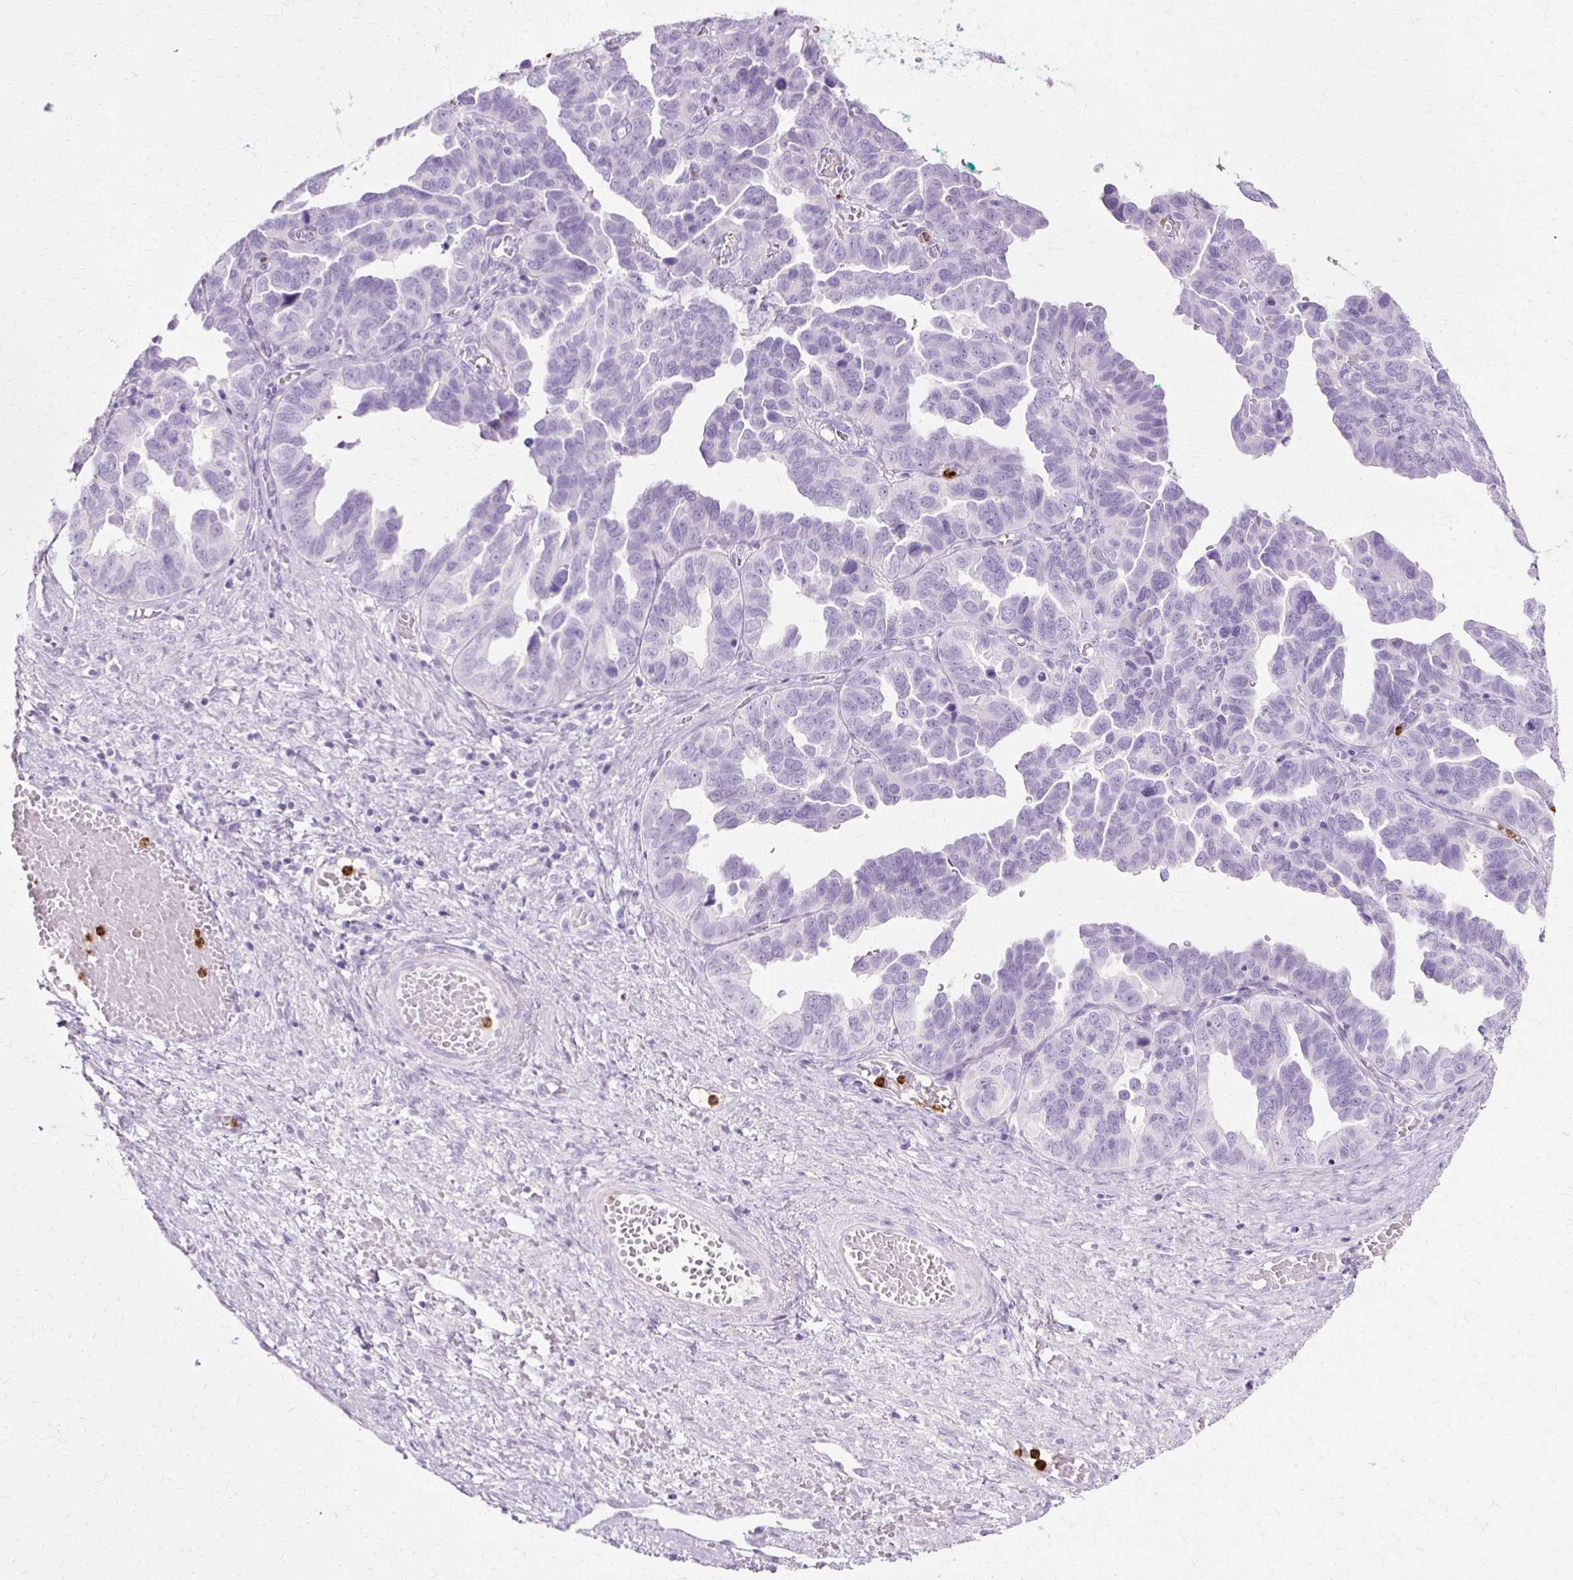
{"staining": {"intensity": "negative", "quantity": "none", "location": "none"}, "tissue": "ovarian cancer", "cell_type": "Tumor cells", "image_type": "cancer", "snomed": [{"axis": "morphology", "description": "Cystadenocarcinoma, serous, NOS"}, {"axis": "topography", "description": "Ovary"}], "caption": "Ovarian cancer stained for a protein using immunohistochemistry shows no positivity tumor cells.", "gene": "DEFA1", "patient": {"sex": "female", "age": 64}}